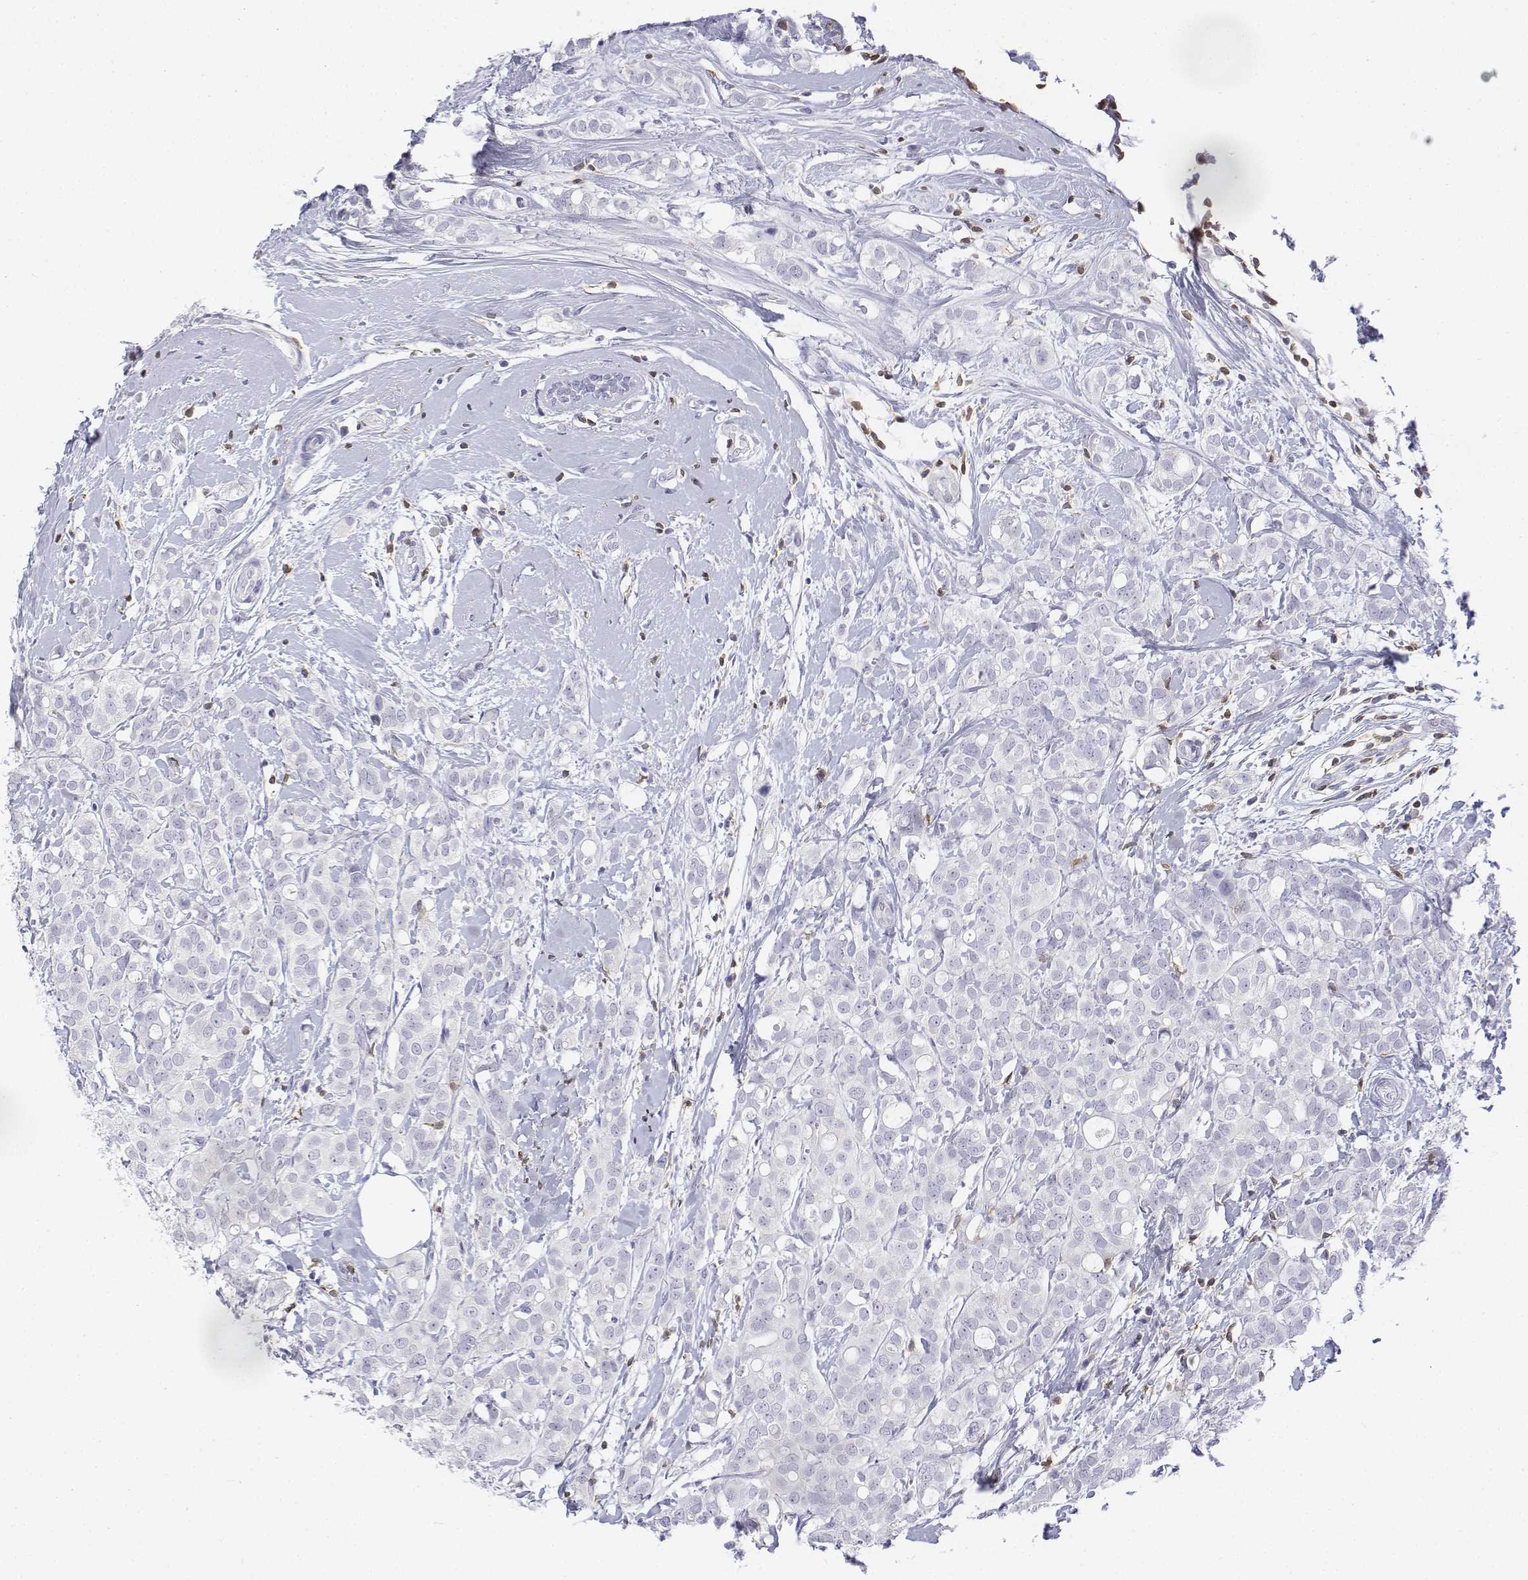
{"staining": {"intensity": "negative", "quantity": "none", "location": "none"}, "tissue": "breast cancer", "cell_type": "Tumor cells", "image_type": "cancer", "snomed": [{"axis": "morphology", "description": "Duct carcinoma"}, {"axis": "topography", "description": "Breast"}], "caption": "High magnification brightfield microscopy of breast cancer (intraductal carcinoma) stained with DAB (brown) and counterstained with hematoxylin (blue): tumor cells show no significant expression.", "gene": "CD3E", "patient": {"sex": "female", "age": 40}}